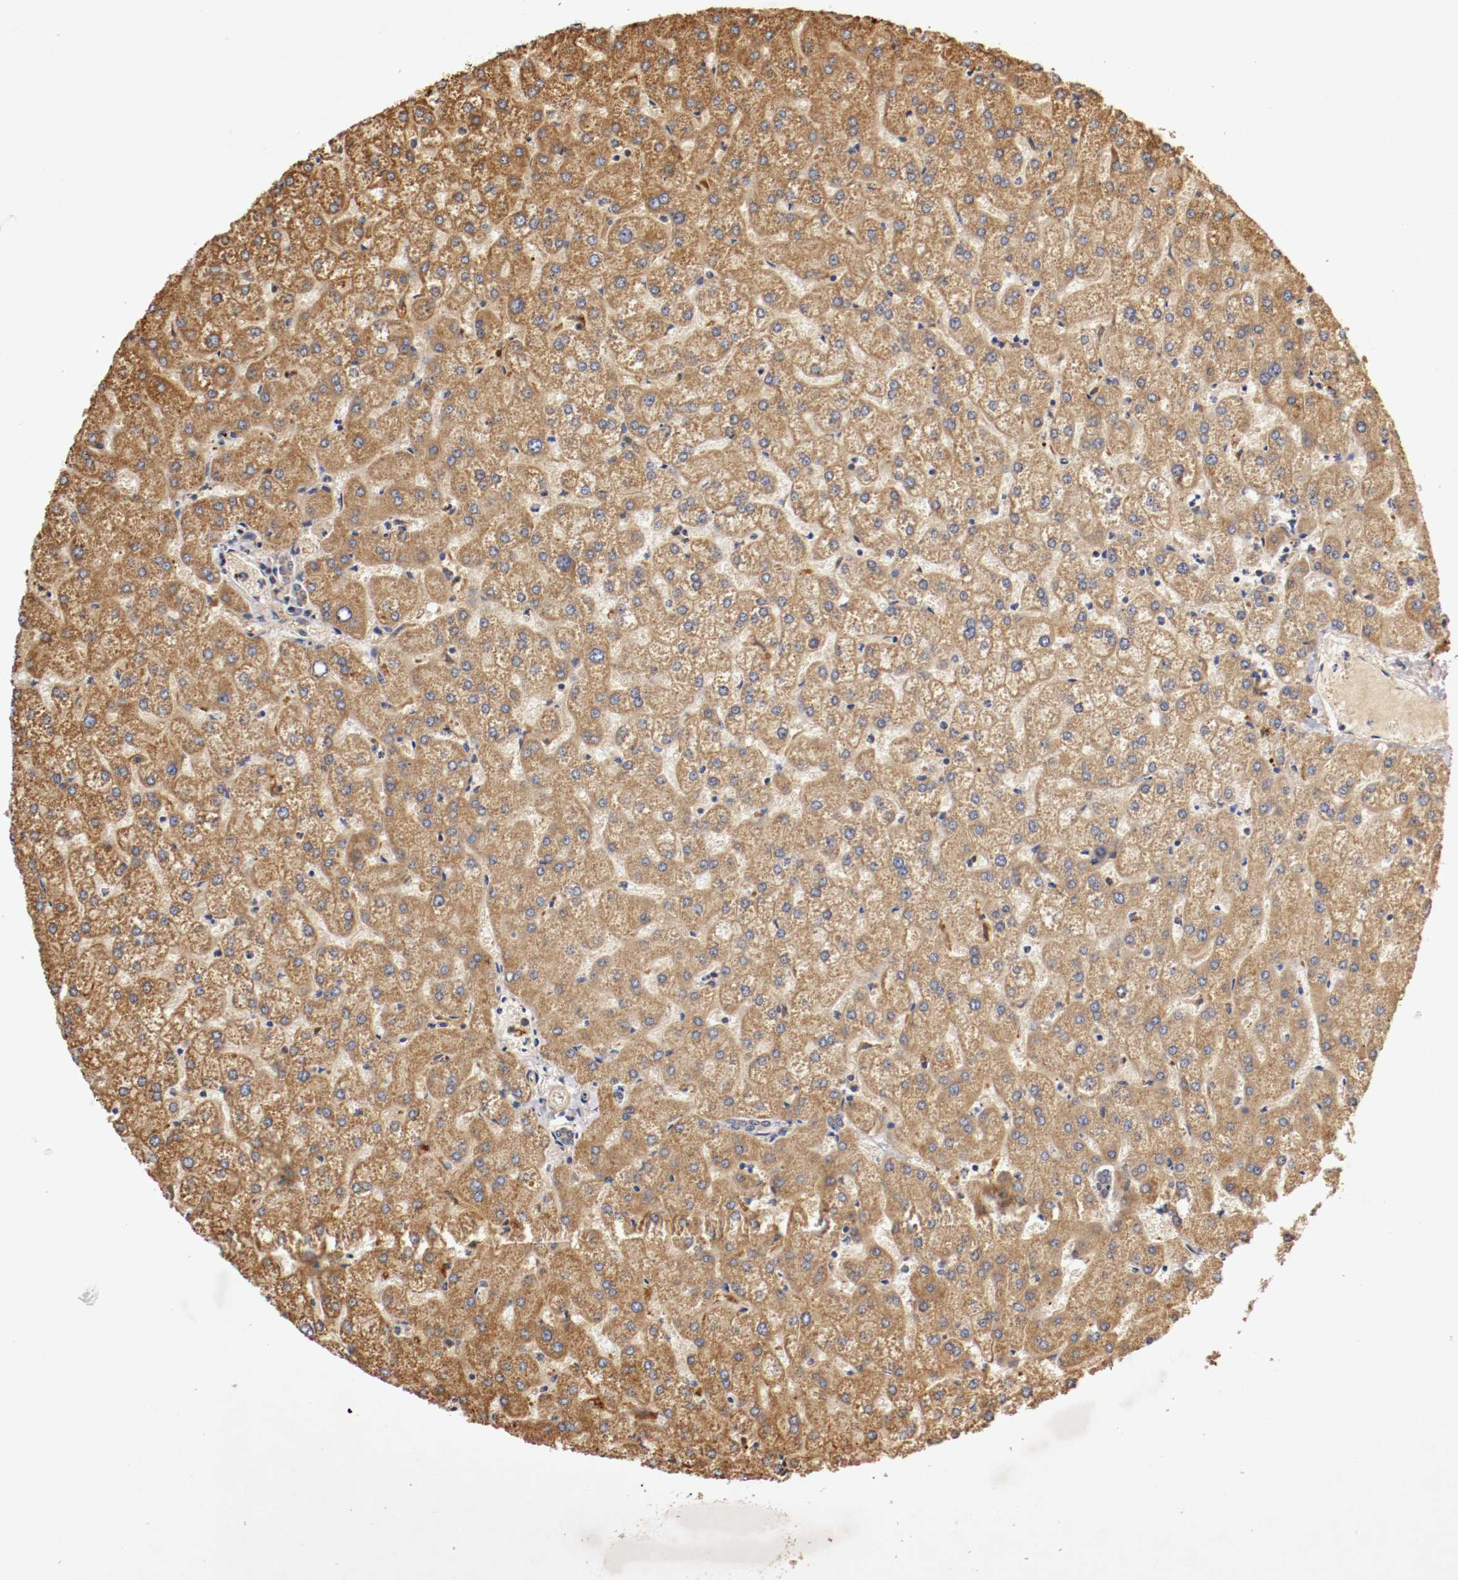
{"staining": {"intensity": "weak", "quantity": "25%-75%", "location": "cytoplasmic/membranous"}, "tissue": "liver", "cell_type": "Cholangiocytes", "image_type": "normal", "snomed": [{"axis": "morphology", "description": "Normal tissue, NOS"}, {"axis": "topography", "description": "Liver"}], "caption": "A brown stain highlights weak cytoplasmic/membranous staining of a protein in cholangiocytes of unremarkable liver. Nuclei are stained in blue.", "gene": "VEZT", "patient": {"sex": "female", "age": 32}}